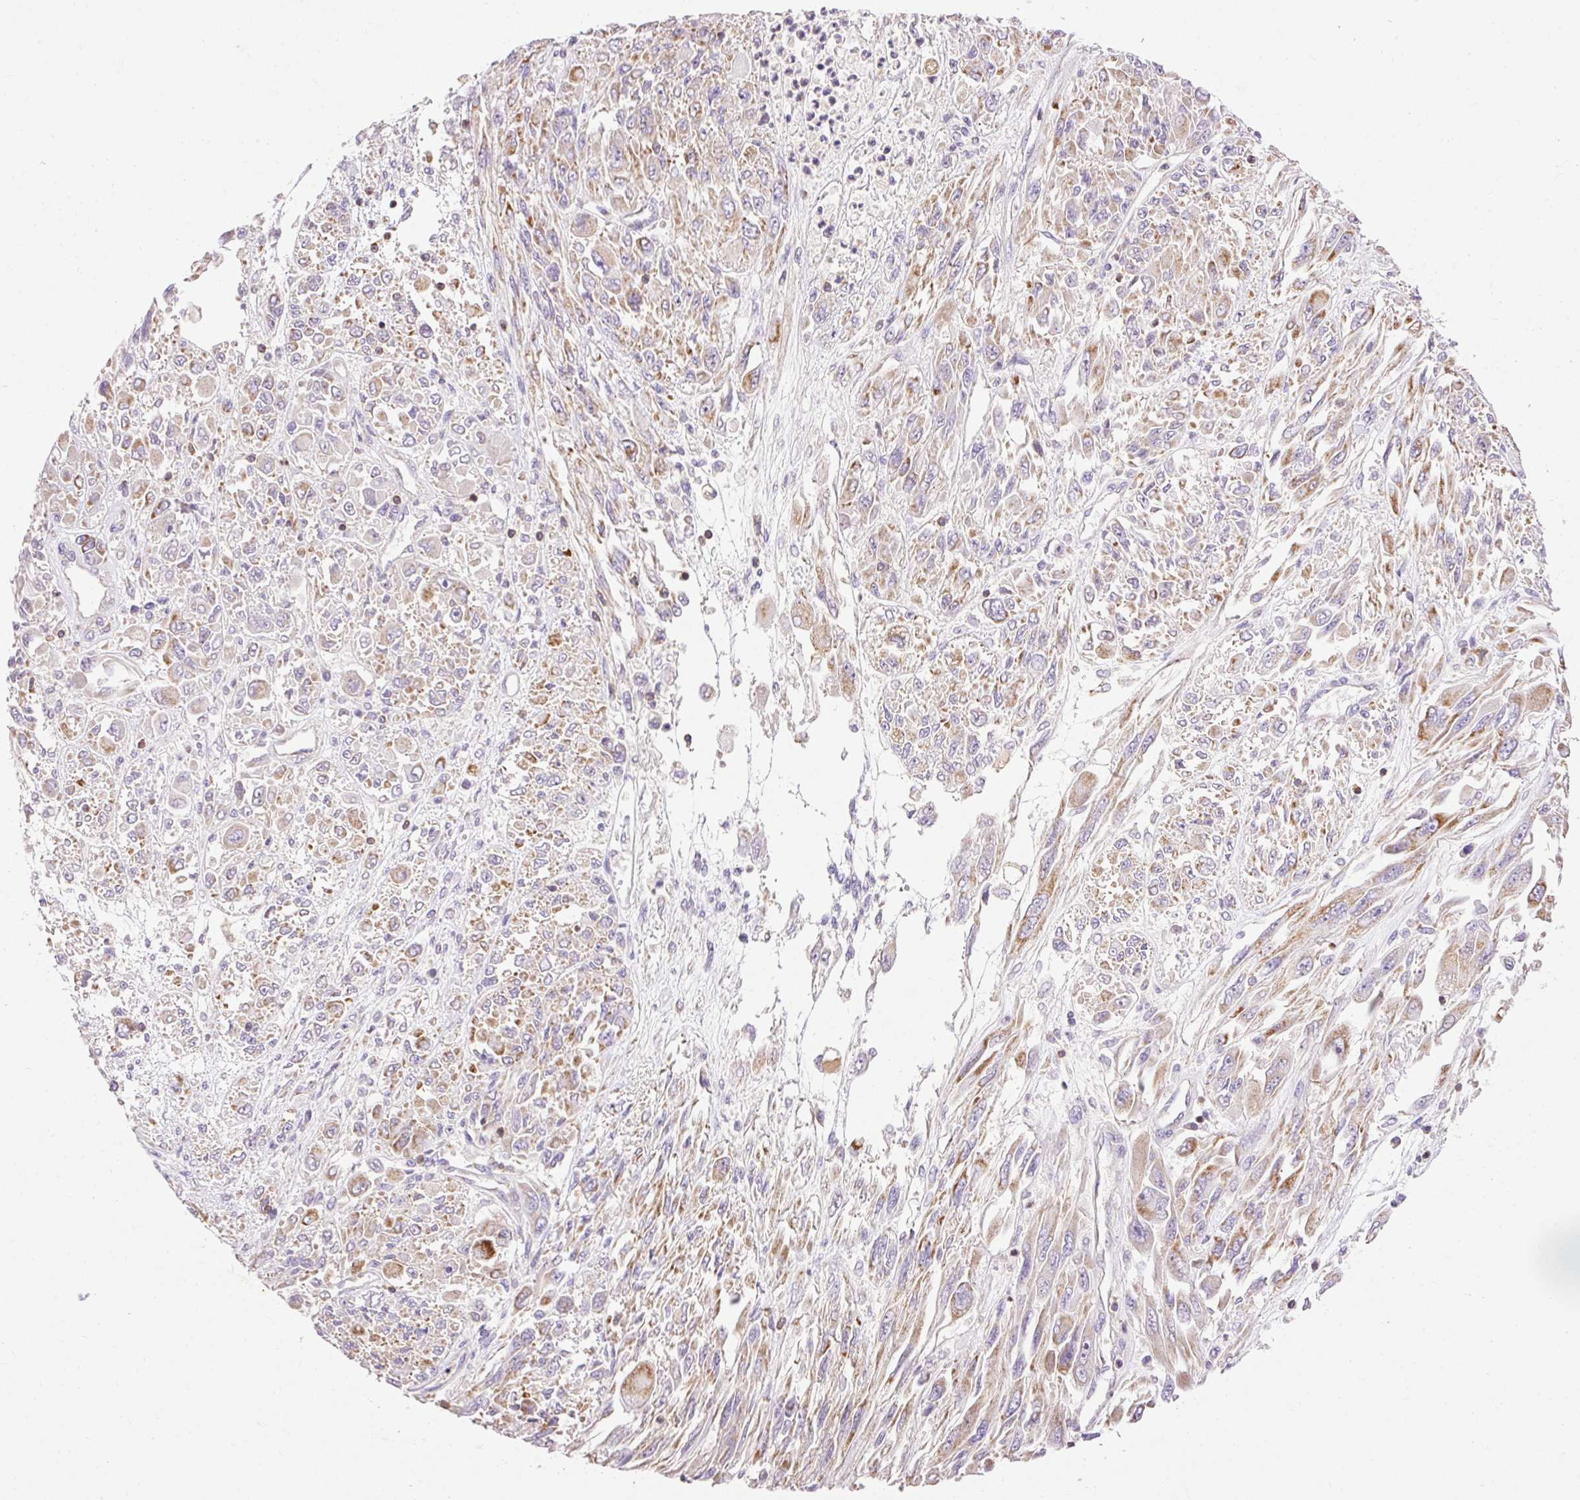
{"staining": {"intensity": "weak", "quantity": "25%-75%", "location": "cytoplasmic/membranous"}, "tissue": "melanoma", "cell_type": "Tumor cells", "image_type": "cancer", "snomed": [{"axis": "morphology", "description": "Malignant melanoma, NOS"}, {"axis": "topography", "description": "Skin"}], "caption": "A low amount of weak cytoplasmic/membranous positivity is present in about 25%-75% of tumor cells in malignant melanoma tissue.", "gene": "IMMT", "patient": {"sex": "female", "age": 91}}